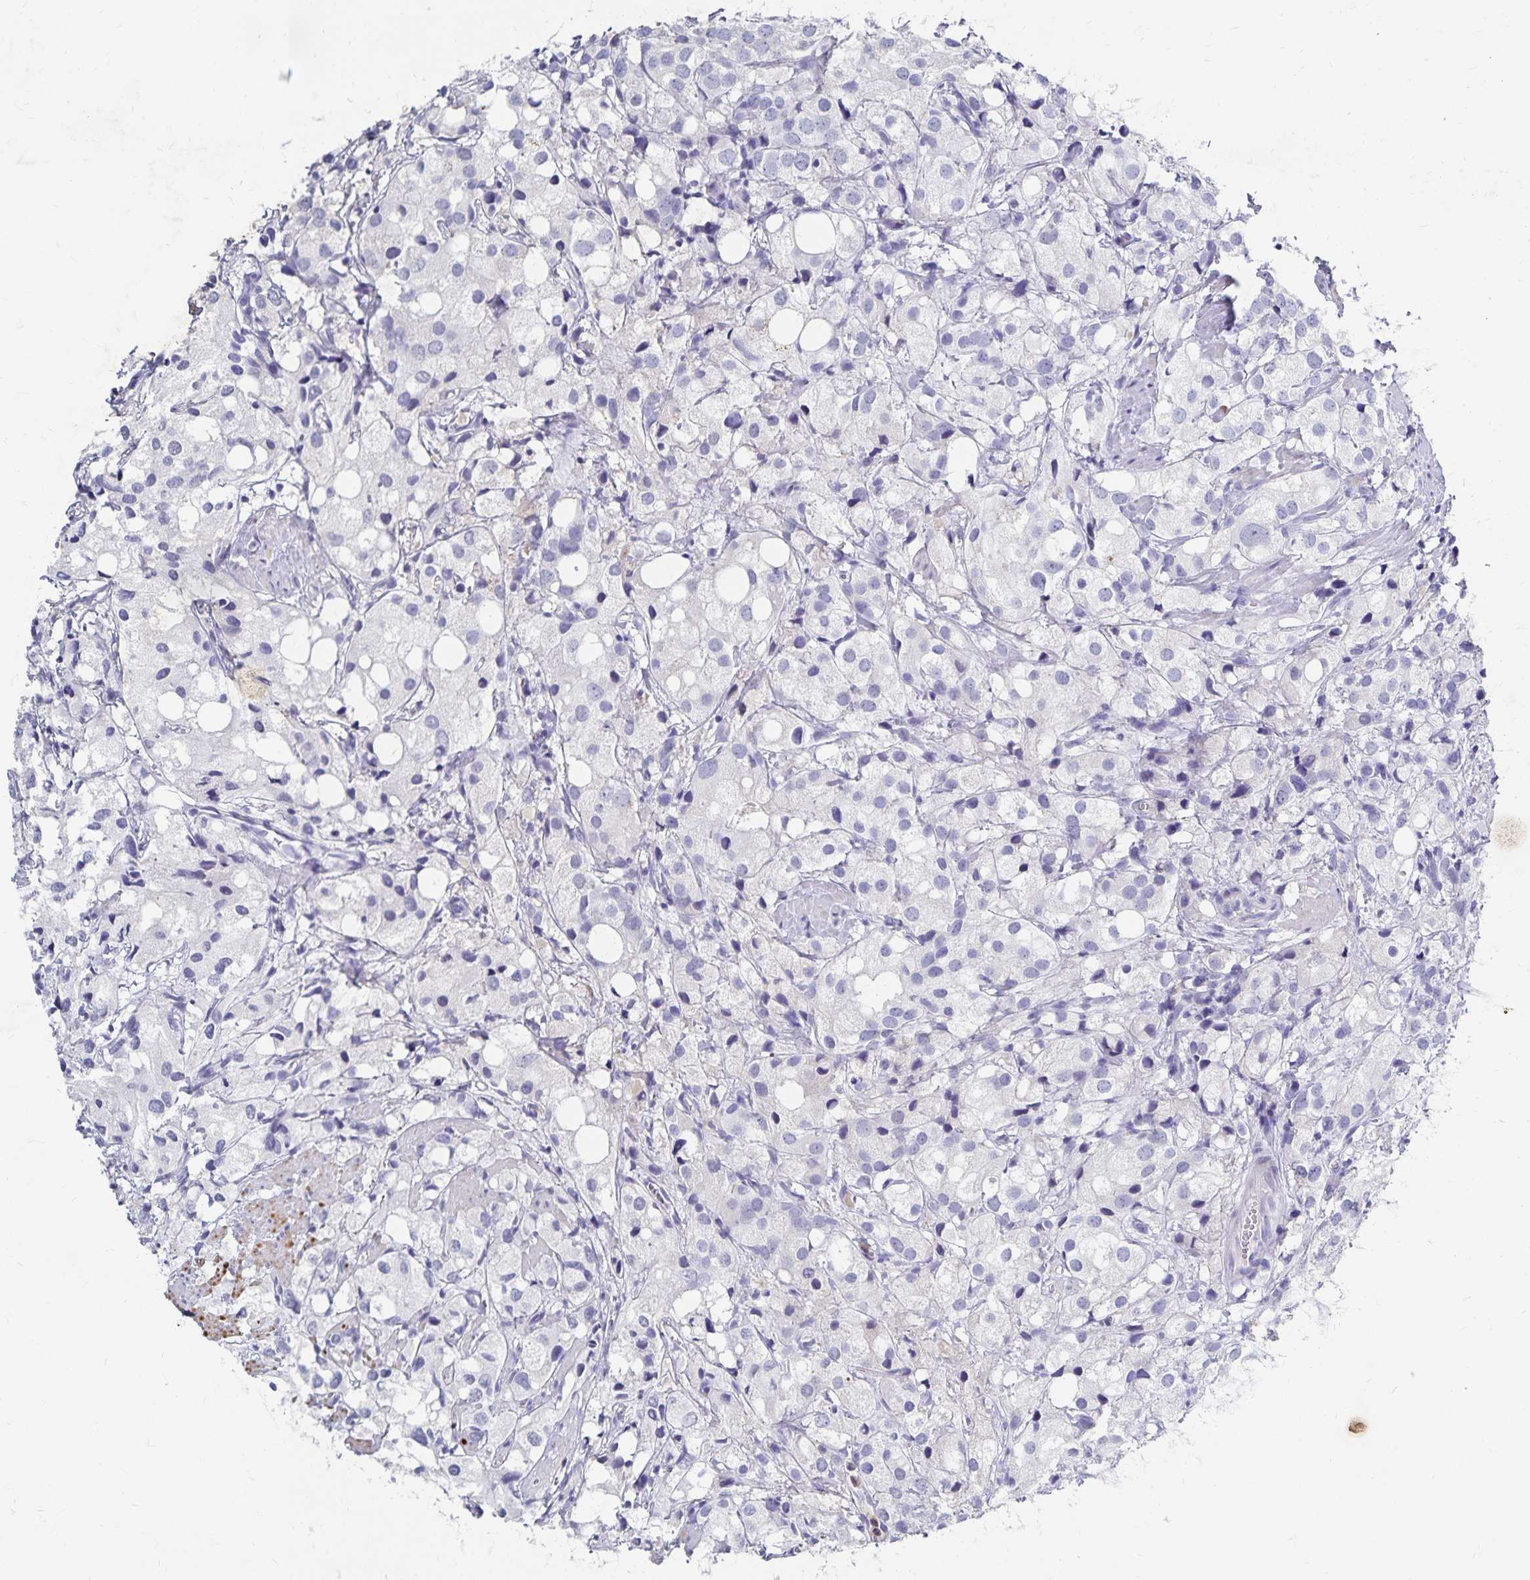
{"staining": {"intensity": "negative", "quantity": "none", "location": "none"}, "tissue": "prostate cancer", "cell_type": "Tumor cells", "image_type": "cancer", "snomed": [{"axis": "morphology", "description": "Adenocarcinoma, High grade"}, {"axis": "topography", "description": "Prostate"}], "caption": "A histopathology image of high-grade adenocarcinoma (prostate) stained for a protein reveals no brown staining in tumor cells.", "gene": "PAX5", "patient": {"sex": "male", "age": 86}}